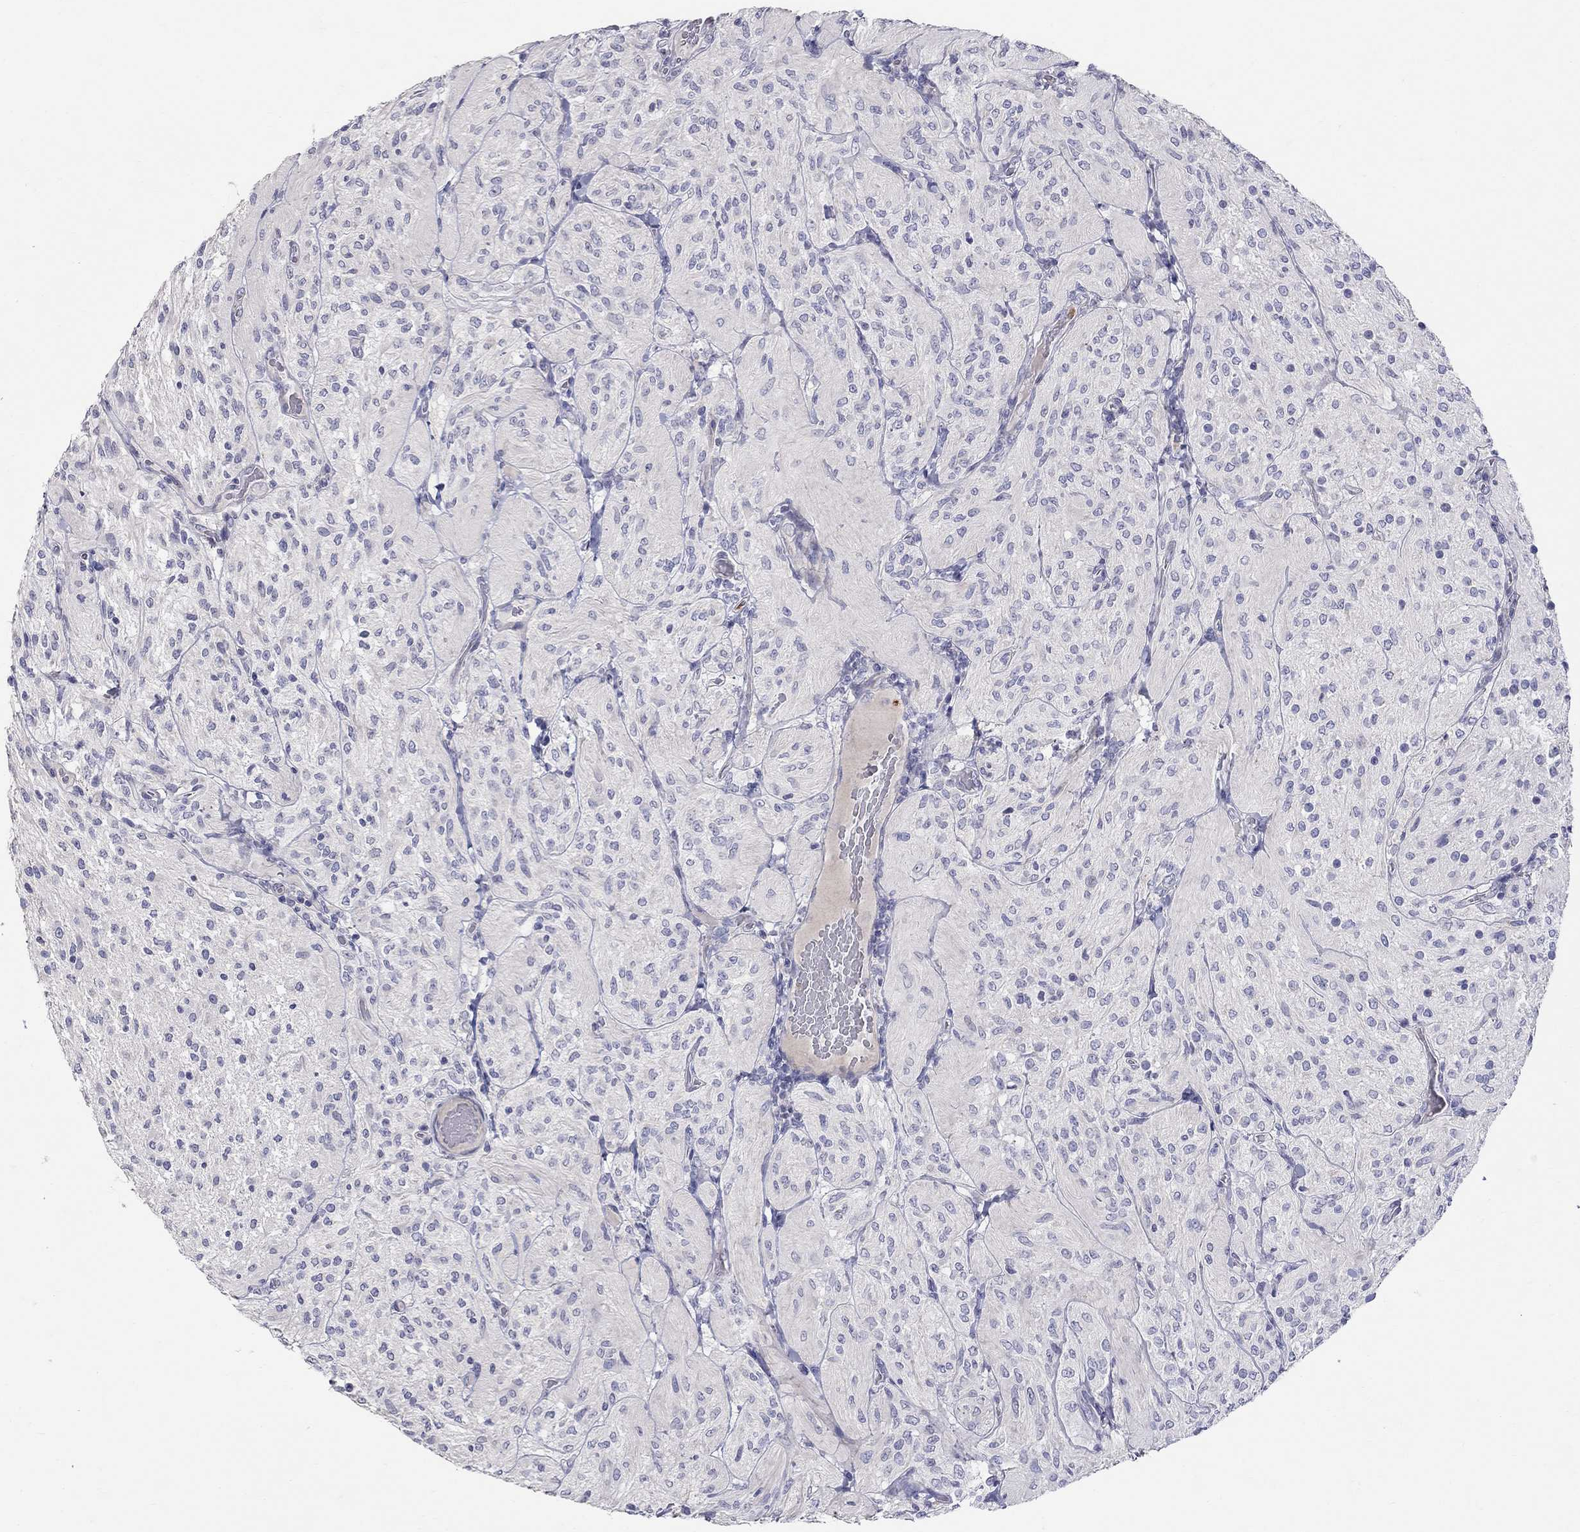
{"staining": {"intensity": "negative", "quantity": "none", "location": "none"}, "tissue": "glioma", "cell_type": "Tumor cells", "image_type": "cancer", "snomed": [{"axis": "morphology", "description": "Glioma, malignant, Low grade"}, {"axis": "topography", "description": "Brain"}], "caption": "High power microscopy image of an immunohistochemistry image of low-grade glioma (malignant), revealing no significant positivity in tumor cells.", "gene": "HMX2", "patient": {"sex": "male", "age": 3}}